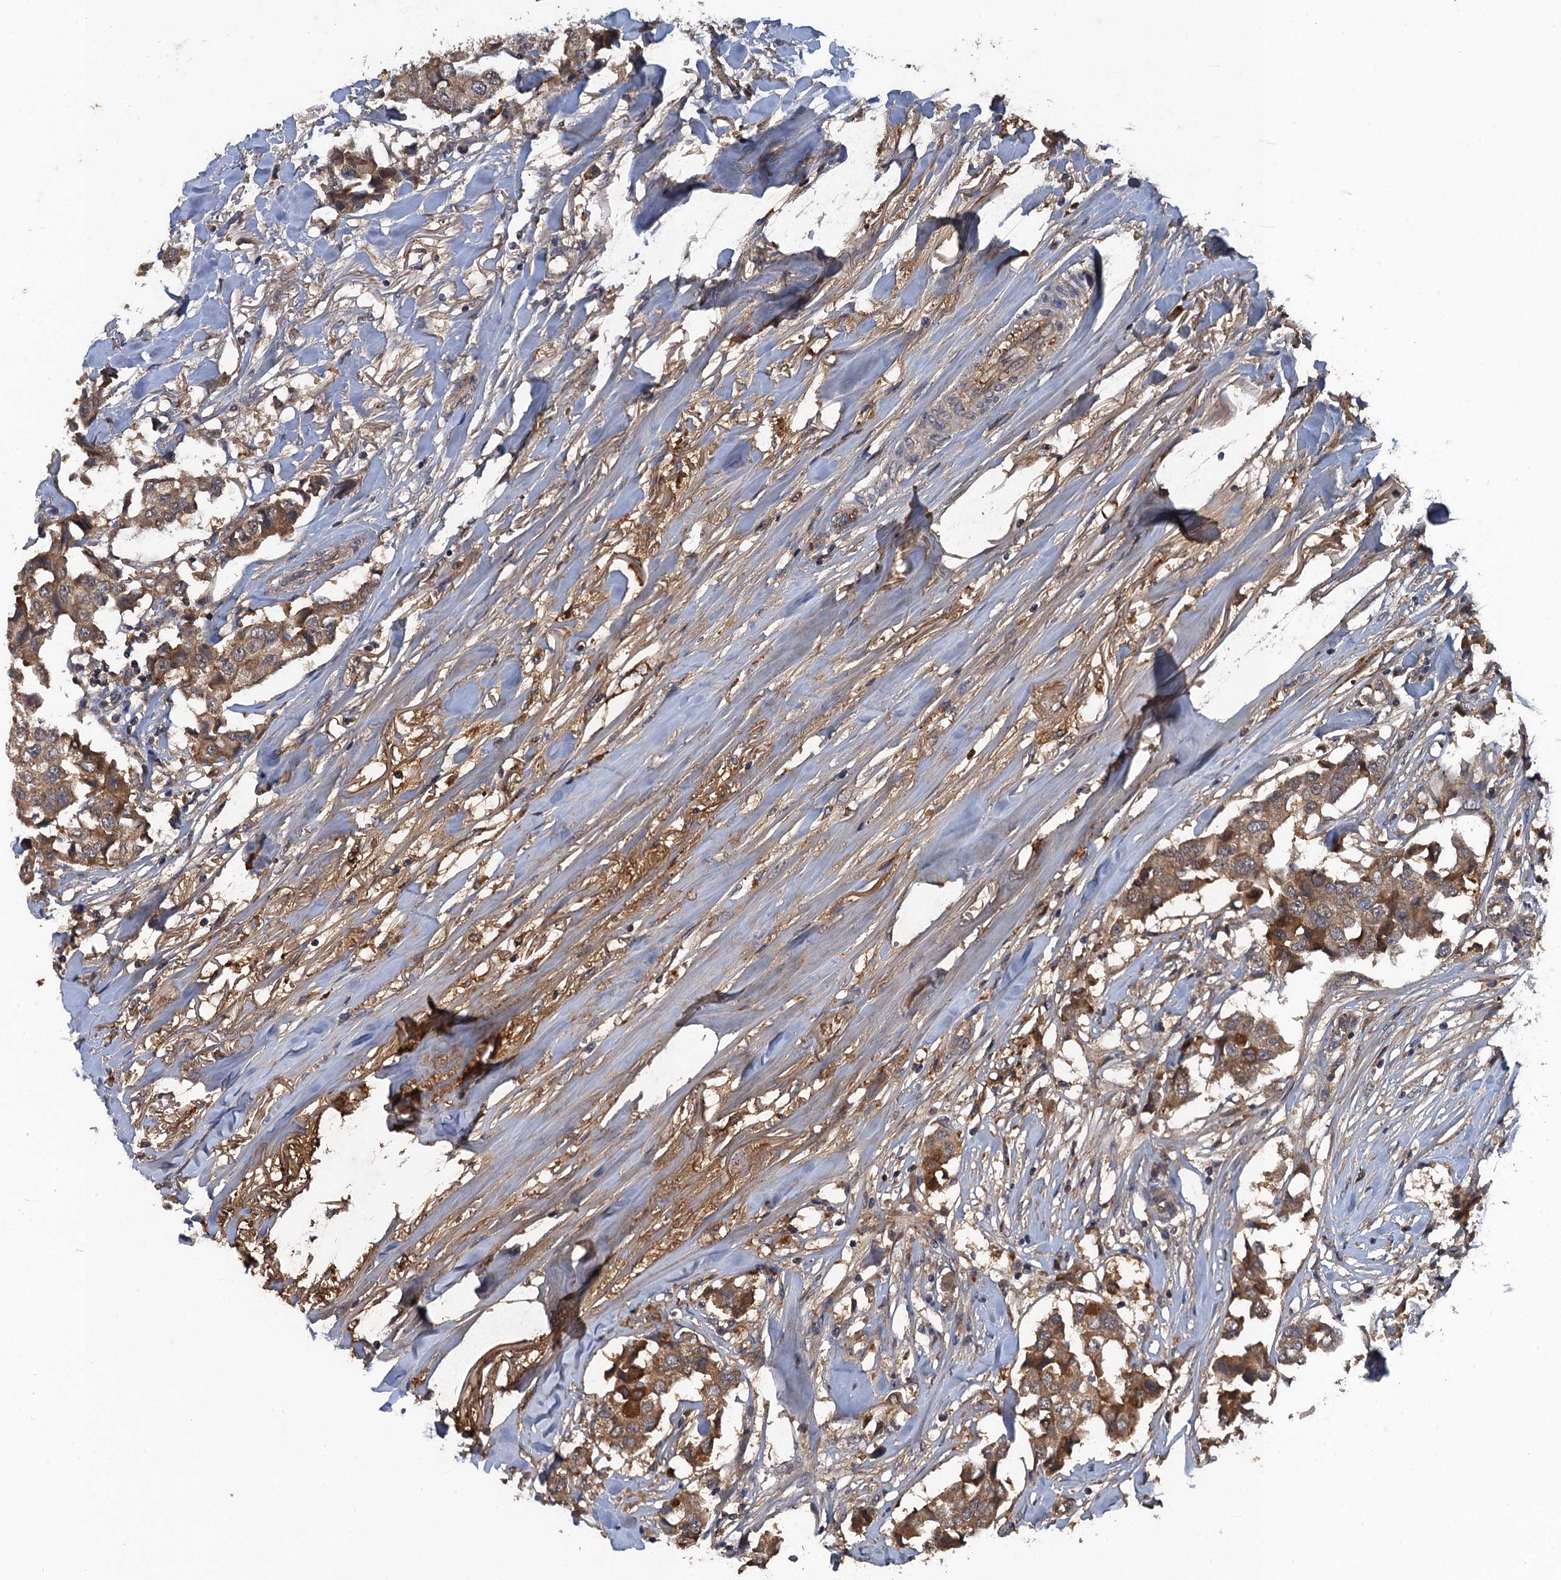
{"staining": {"intensity": "moderate", "quantity": ">75%", "location": "cytoplasmic/membranous"}, "tissue": "breast cancer", "cell_type": "Tumor cells", "image_type": "cancer", "snomed": [{"axis": "morphology", "description": "Duct carcinoma"}, {"axis": "topography", "description": "Breast"}], "caption": "Immunohistochemical staining of human breast cancer reveals medium levels of moderate cytoplasmic/membranous protein positivity in approximately >75% of tumor cells.", "gene": "HAPLN3", "patient": {"sex": "female", "age": 80}}